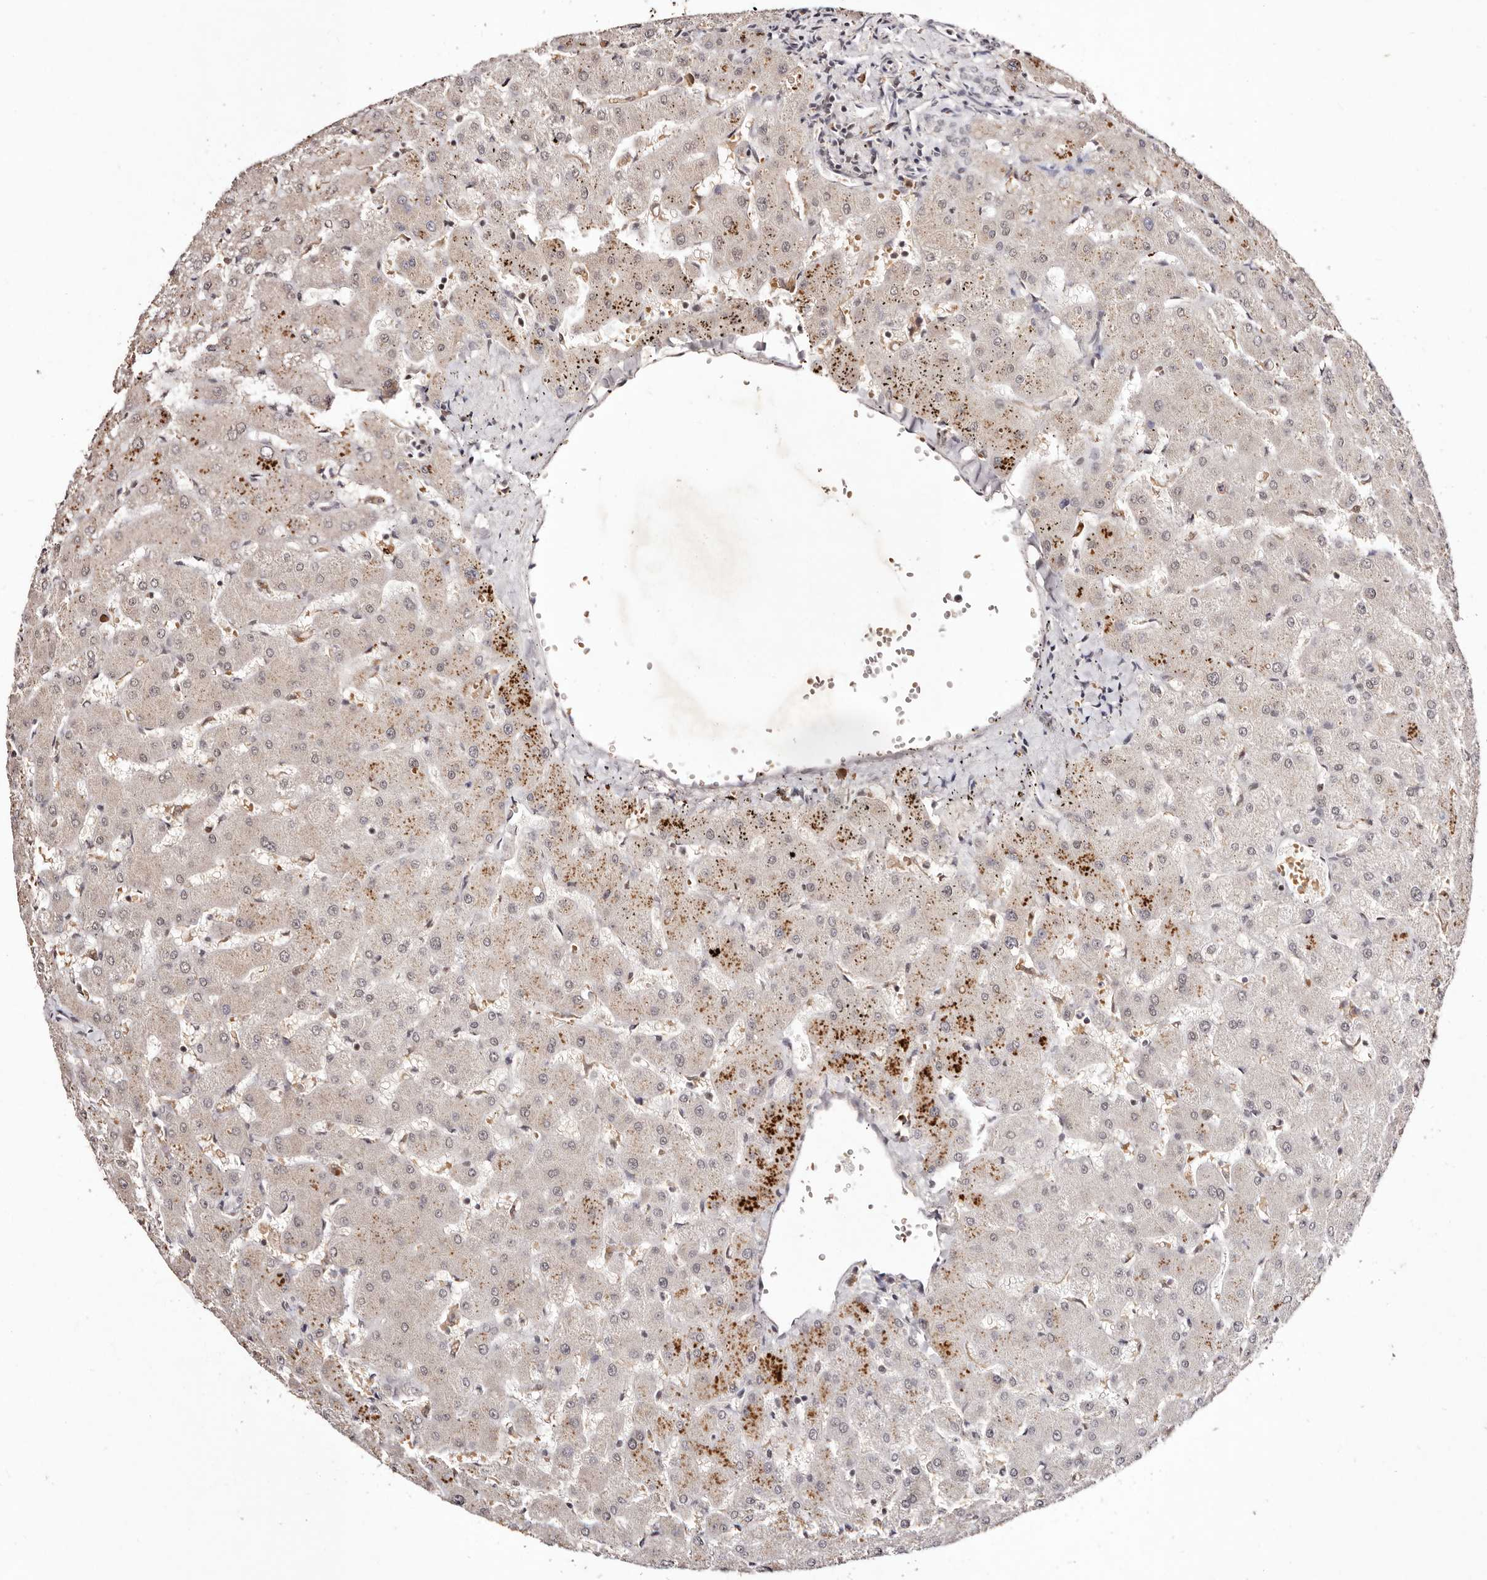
{"staining": {"intensity": "negative", "quantity": "none", "location": "none"}, "tissue": "liver", "cell_type": "Cholangiocytes", "image_type": "normal", "snomed": [{"axis": "morphology", "description": "Normal tissue, NOS"}, {"axis": "topography", "description": "Liver"}], "caption": "Protein analysis of benign liver shows no significant expression in cholangiocytes.", "gene": "BICRAL", "patient": {"sex": "female", "age": 63}}